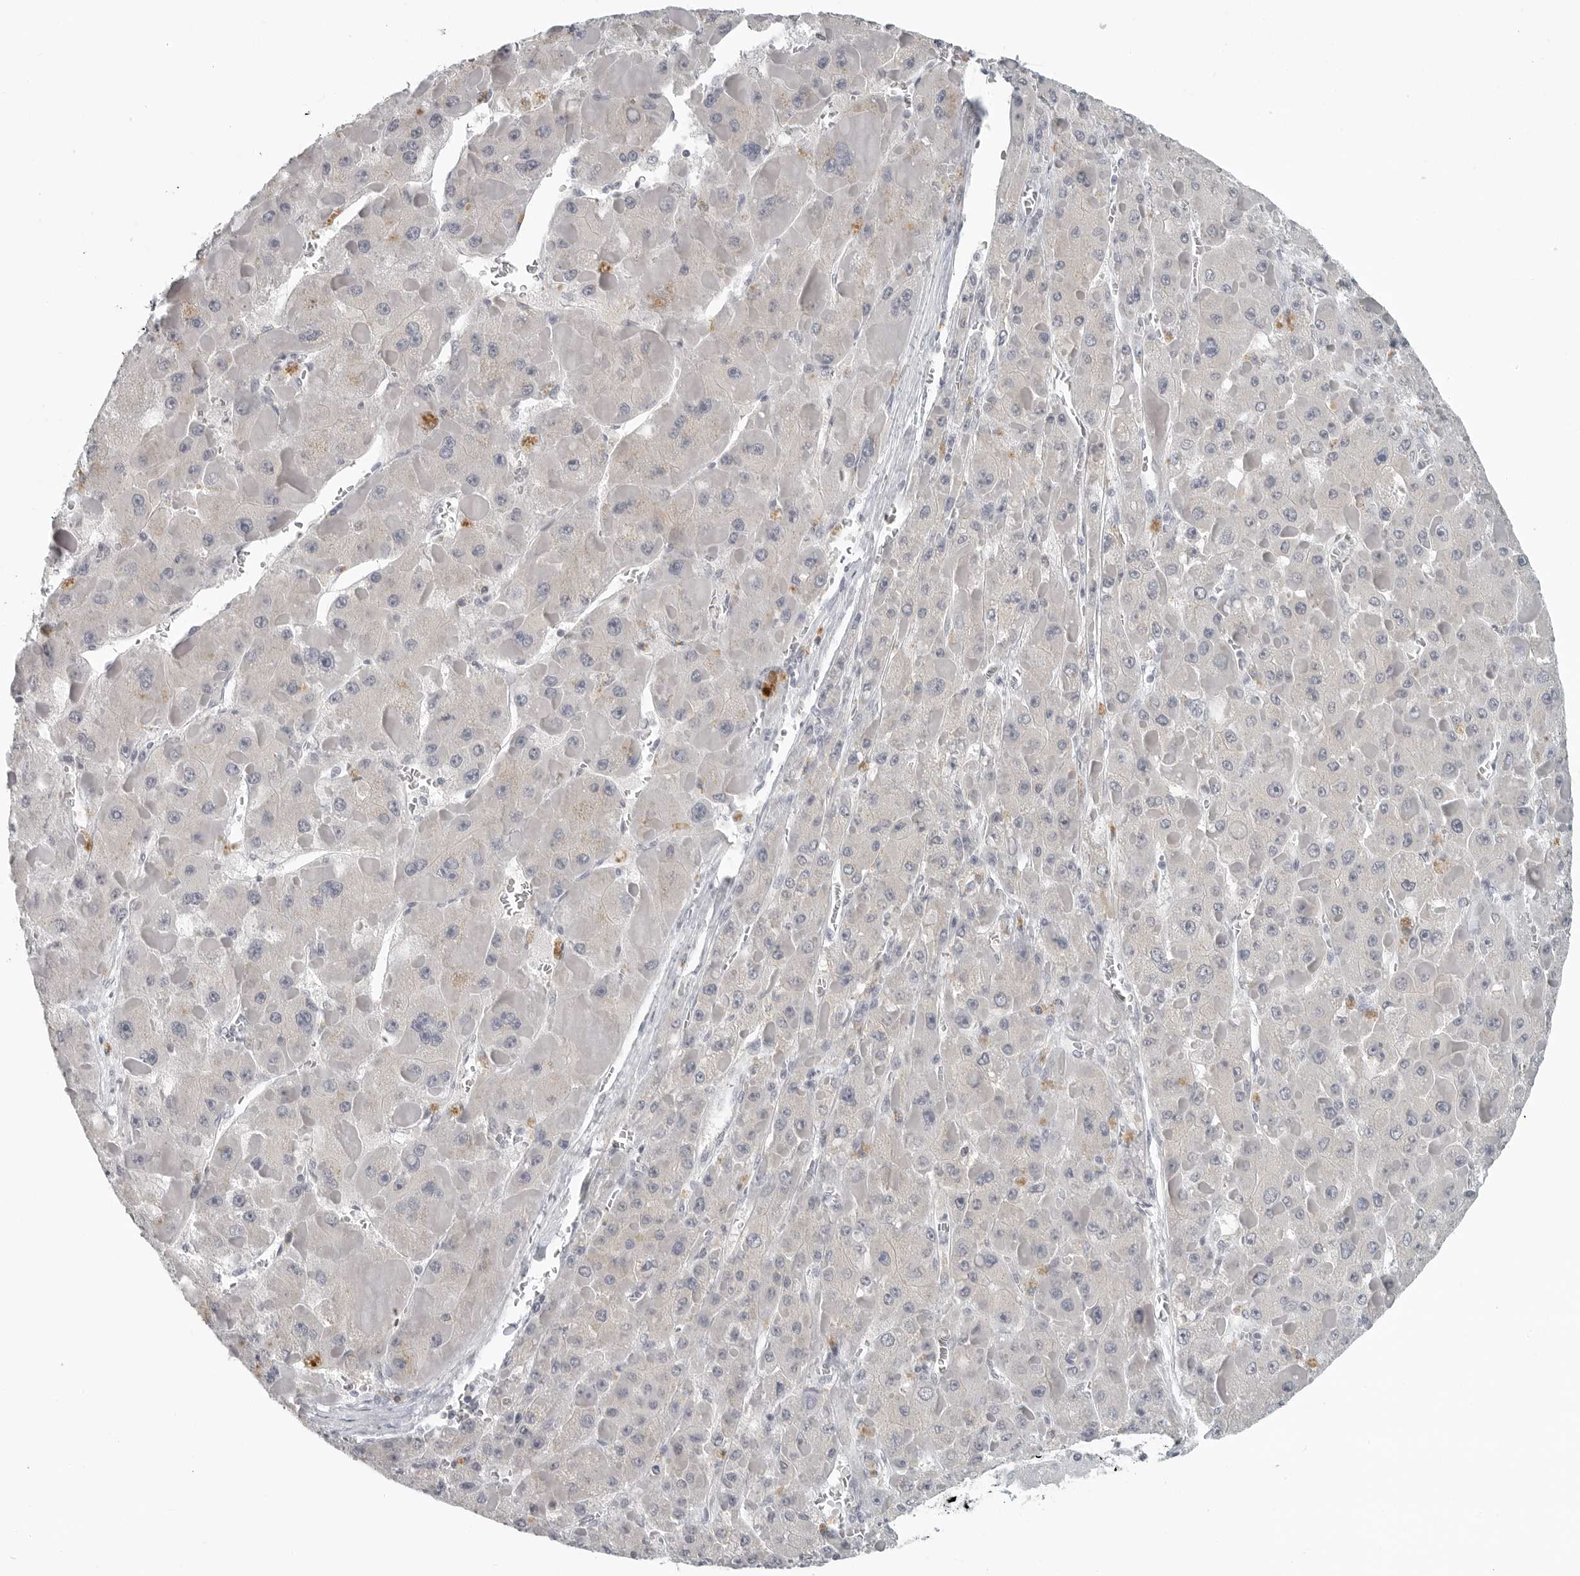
{"staining": {"intensity": "negative", "quantity": "none", "location": "none"}, "tissue": "liver cancer", "cell_type": "Tumor cells", "image_type": "cancer", "snomed": [{"axis": "morphology", "description": "Carcinoma, Hepatocellular, NOS"}, {"axis": "topography", "description": "Liver"}], "caption": "This is a photomicrograph of immunohistochemistry staining of liver cancer (hepatocellular carcinoma), which shows no staining in tumor cells.", "gene": "BPIFA1", "patient": {"sex": "female", "age": 73}}